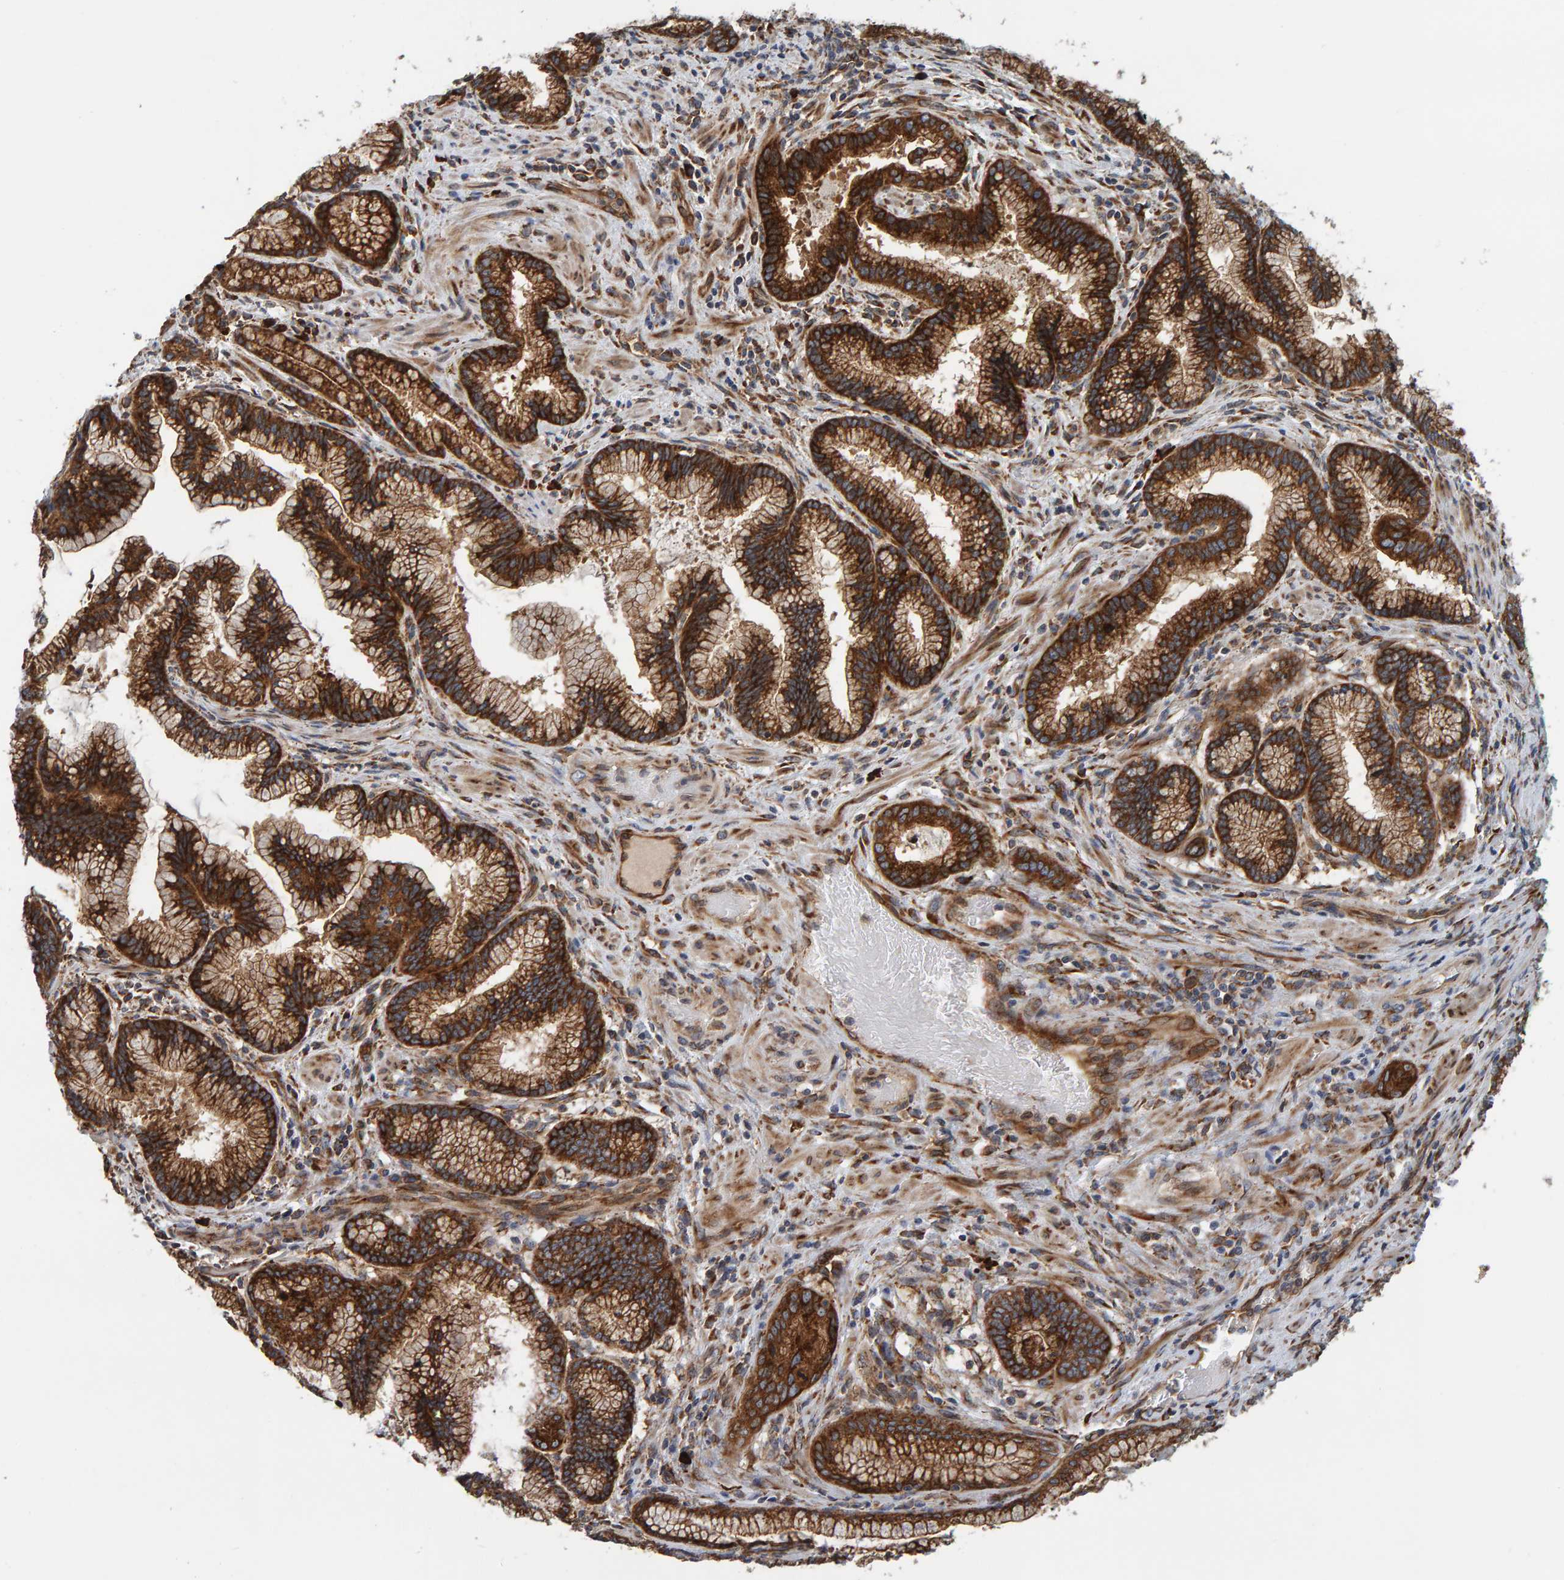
{"staining": {"intensity": "strong", "quantity": ">75%", "location": "cytoplasmic/membranous"}, "tissue": "pancreatic cancer", "cell_type": "Tumor cells", "image_type": "cancer", "snomed": [{"axis": "morphology", "description": "Adenocarcinoma, NOS"}, {"axis": "topography", "description": "Pancreas"}], "caption": "An image of pancreatic adenocarcinoma stained for a protein reveals strong cytoplasmic/membranous brown staining in tumor cells. The staining is performed using DAB brown chromogen to label protein expression. The nuclei are counter-stained blue using hematoxylin.", "gene": "BAIAP2", "patient": {"sex": "female", "age": 64}}